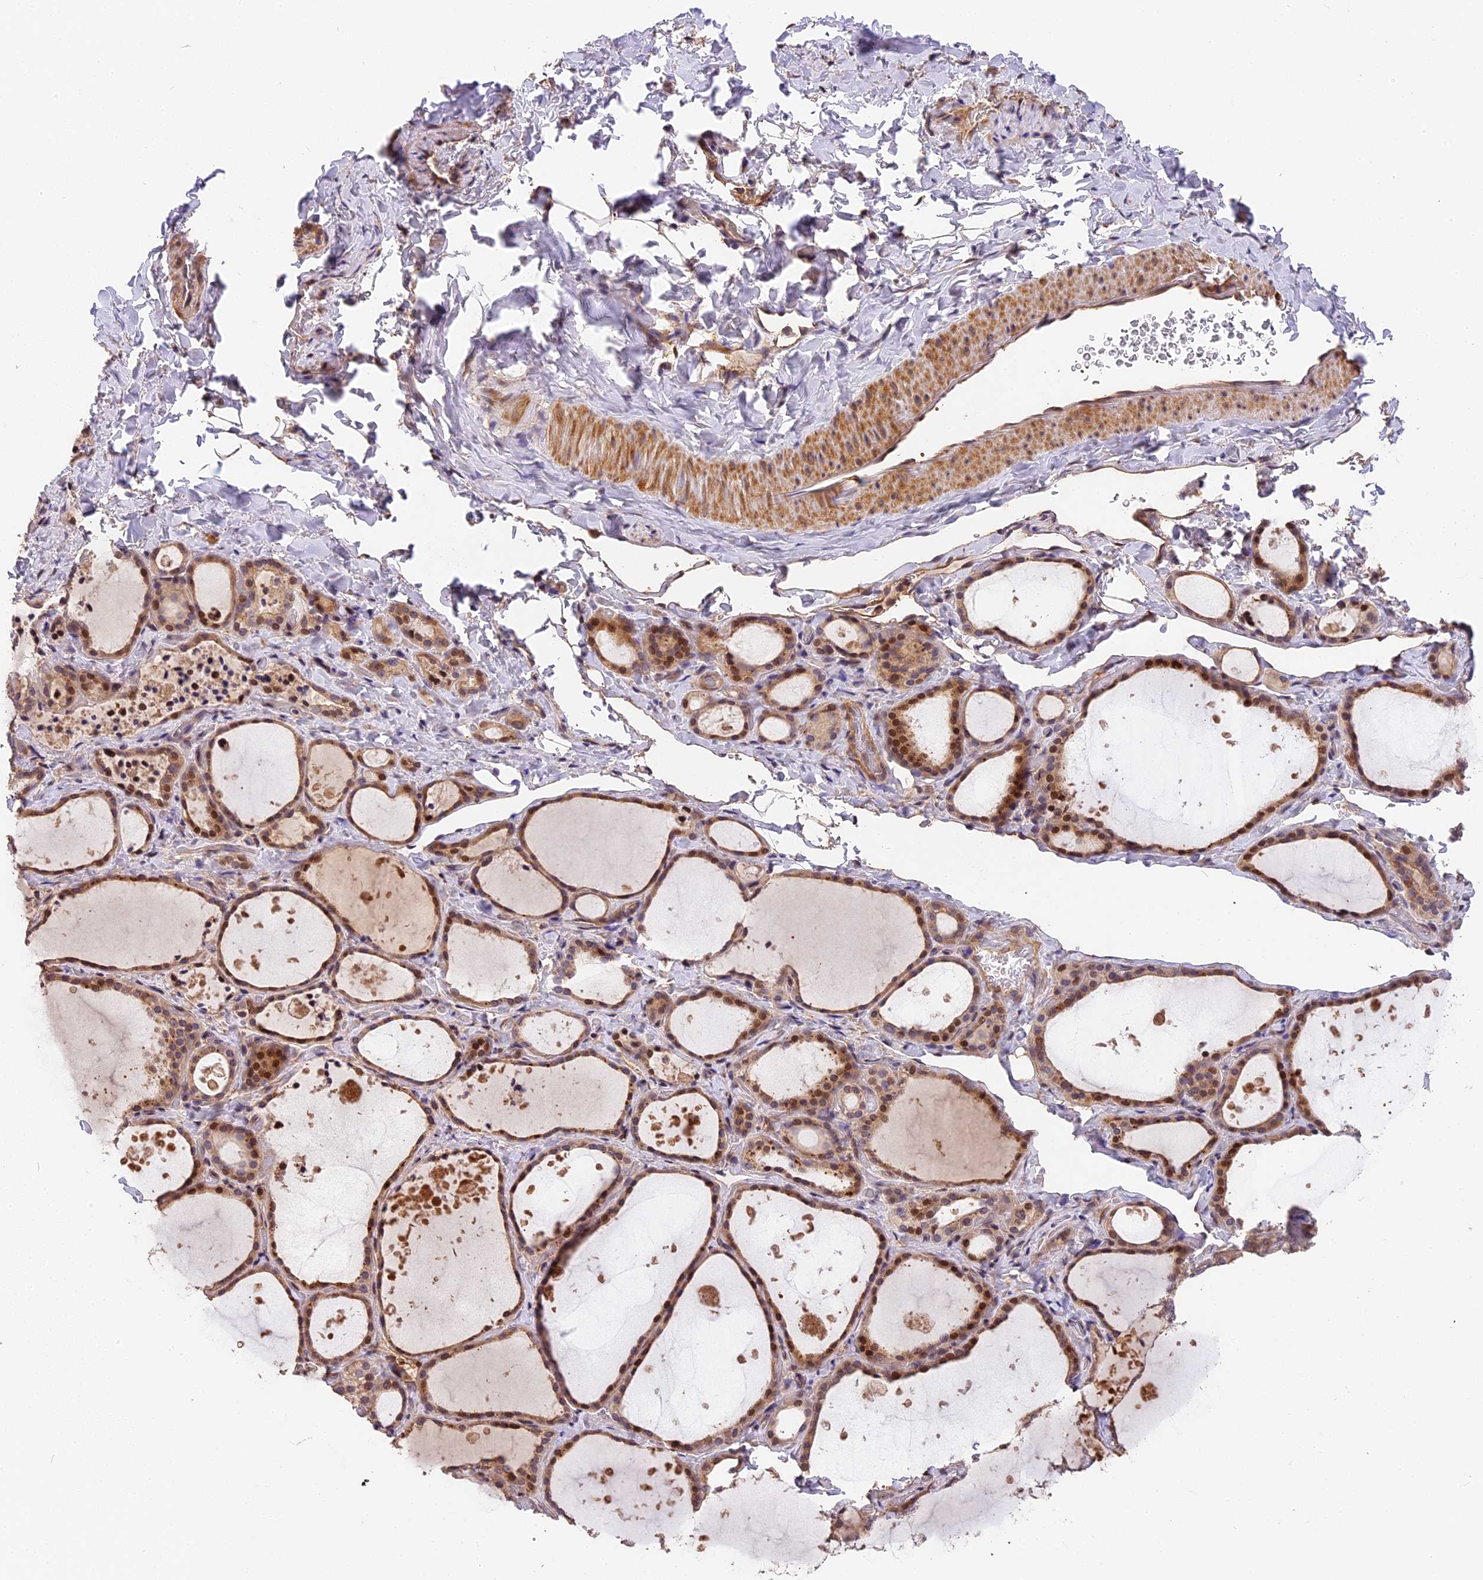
{"staining": {"intensity": "moderate", "quantity": ">75%", "location": "cytoplasmic/membranous,nuclear"}, "tissue": "thyroid gland", "cell_type": "Glandular cells", "image_type": "normal", "snomed": [{"axis": "morphology", "description": "Normal tissue, NOS"}, {"axis": "topography", "description": "Thyroid gland"}], "caption": "Immunohistochemistry image of normal thyroid gland stained for a protein (brown), which exhibits medium levels of moderate cytoplasmic/membranous,nuclear positivity in approximately >75% of glandular cells.", "gene": "ARHGAP17", "patient": {"sex": "female", "age": 44}}